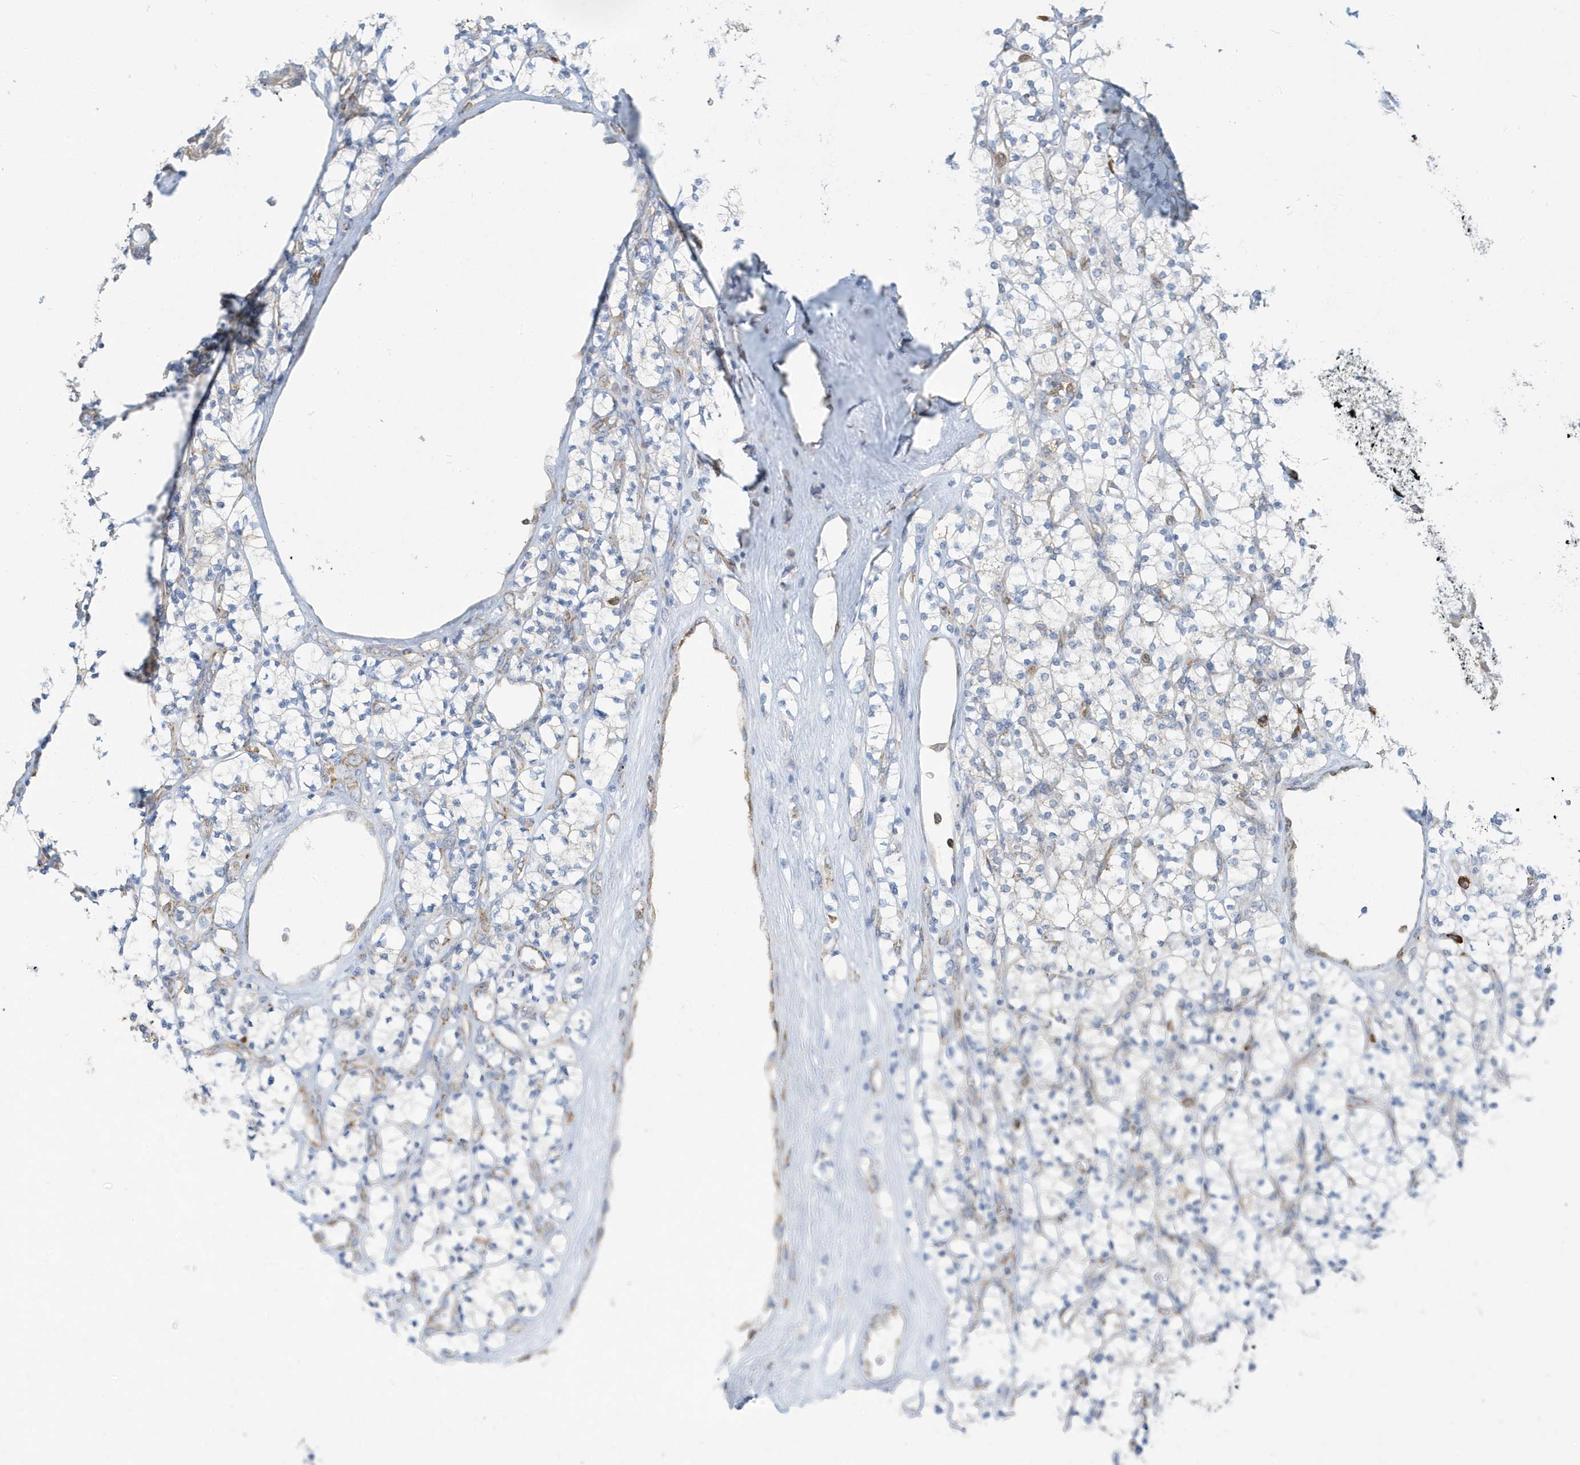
{"staining": {"intensity": "negative", "quantity": "none", "location": "none"}, "tissue": "renal cancer", "cell_type": "Tumor cells", "image_type": "cancer", "snomed": [{"axis": "morphology", "description": "Adenocarcinoma, NOS"}, {"axis": "topography", "description": "Kidney"}], "caption": "IHC micrograph of neoplastic tissue: human renal adenocarcinoma stained with DAB reveals no significant protein positivity in tumor cells.", "gene": "DCAF1", "patient": {"sex": "male", "age": 77}}